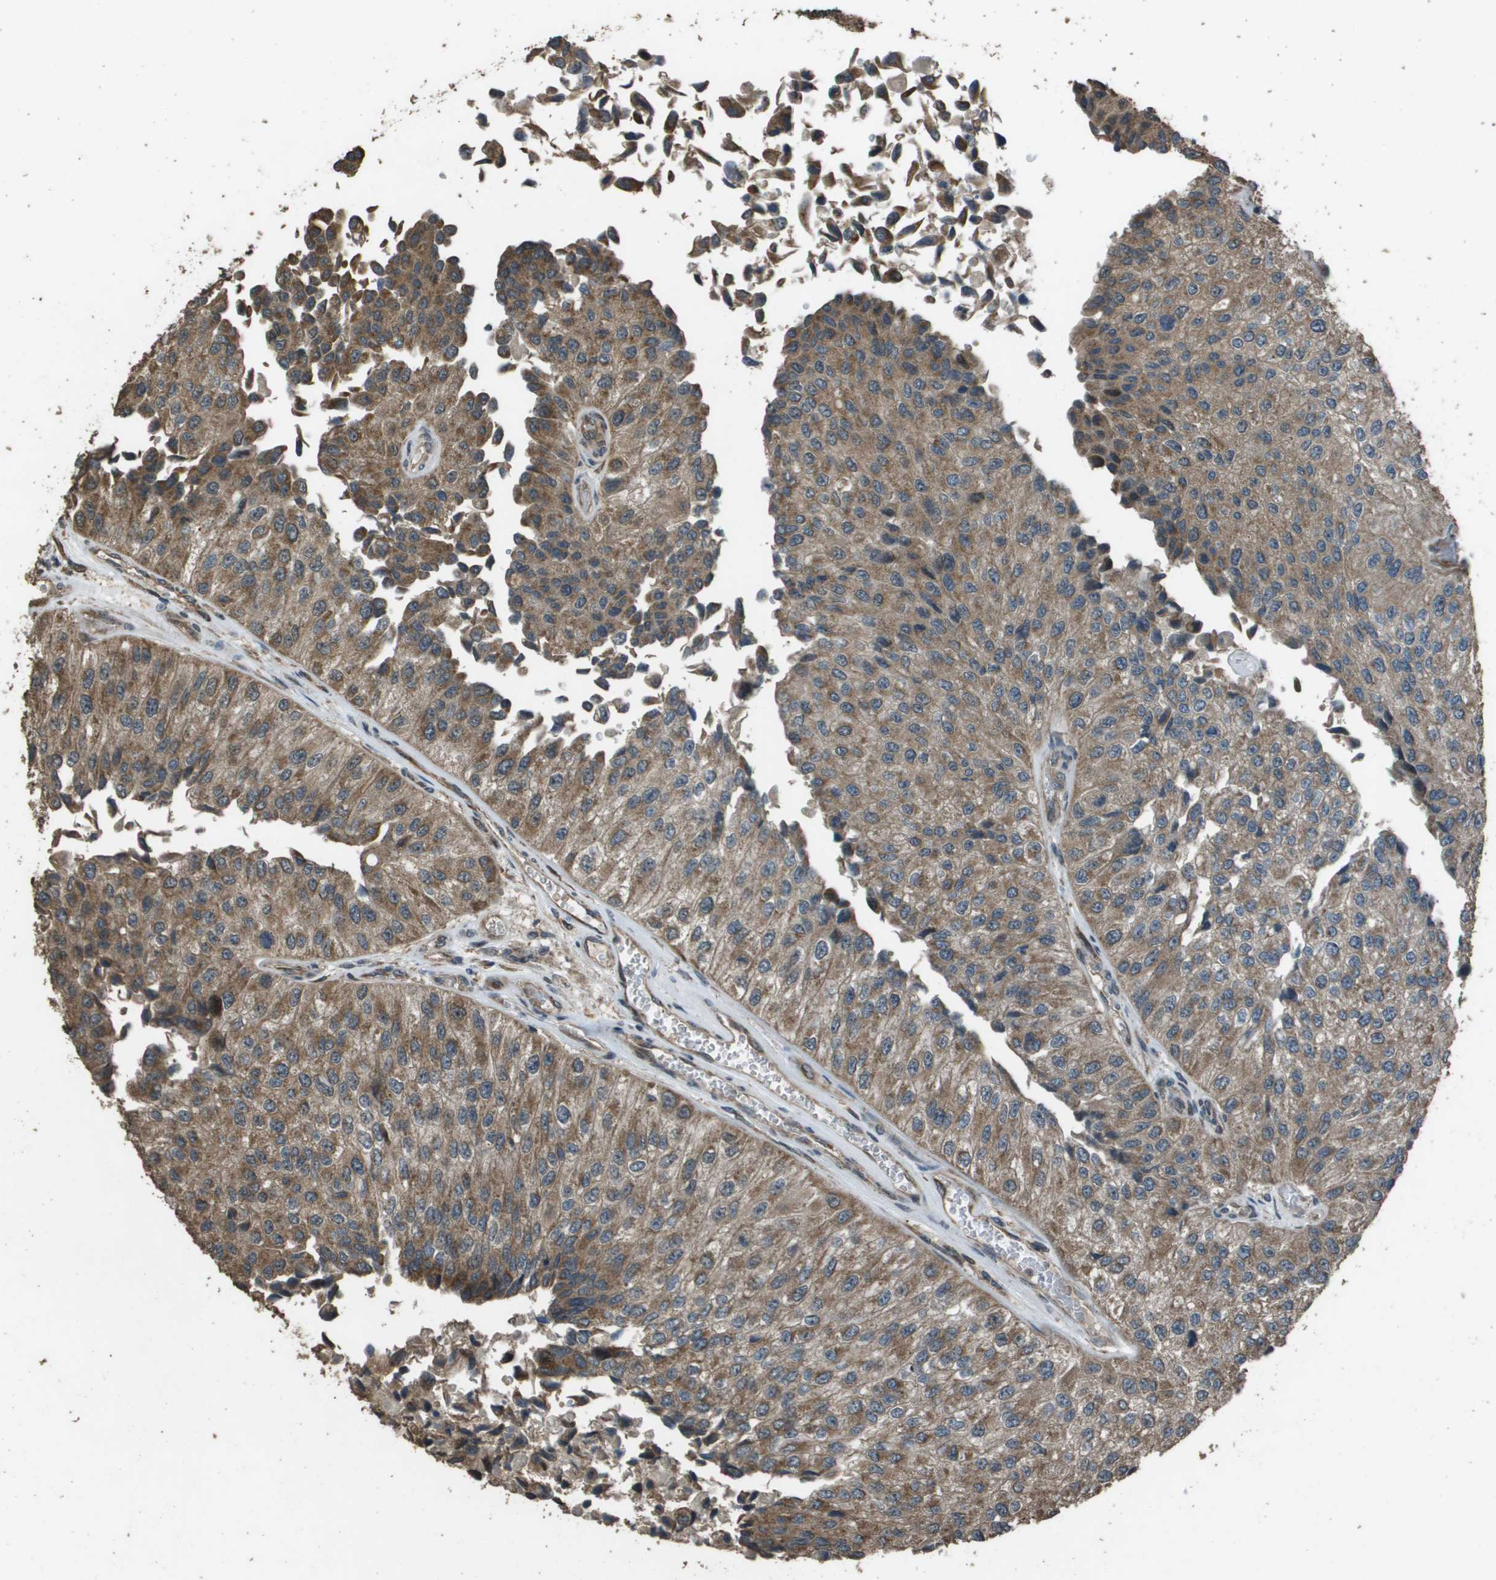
{"staining": {"intensity": "moderate", "quantity": ">75%", "location": "cytoplasmic/membranous"}, "tissue": "urothelial cancer", "cell_type": "Tumor cells", "image_type": "cancer", "snomed": [{"axis": "morphology", "description": "Urothelial carcinoma, High grade"}, {"axis": "topography", "description": "Kidney"}, {"axis": "topography", "description": "Urinary bladder"}], "caption": "Protein analysis of urothelial cancer tissue displays moderate cytoplasmic/membranous staining in approximately >75% of tumor cells.", "gene": "FIG4", "patient": {"sex": "male", "age": 77}}